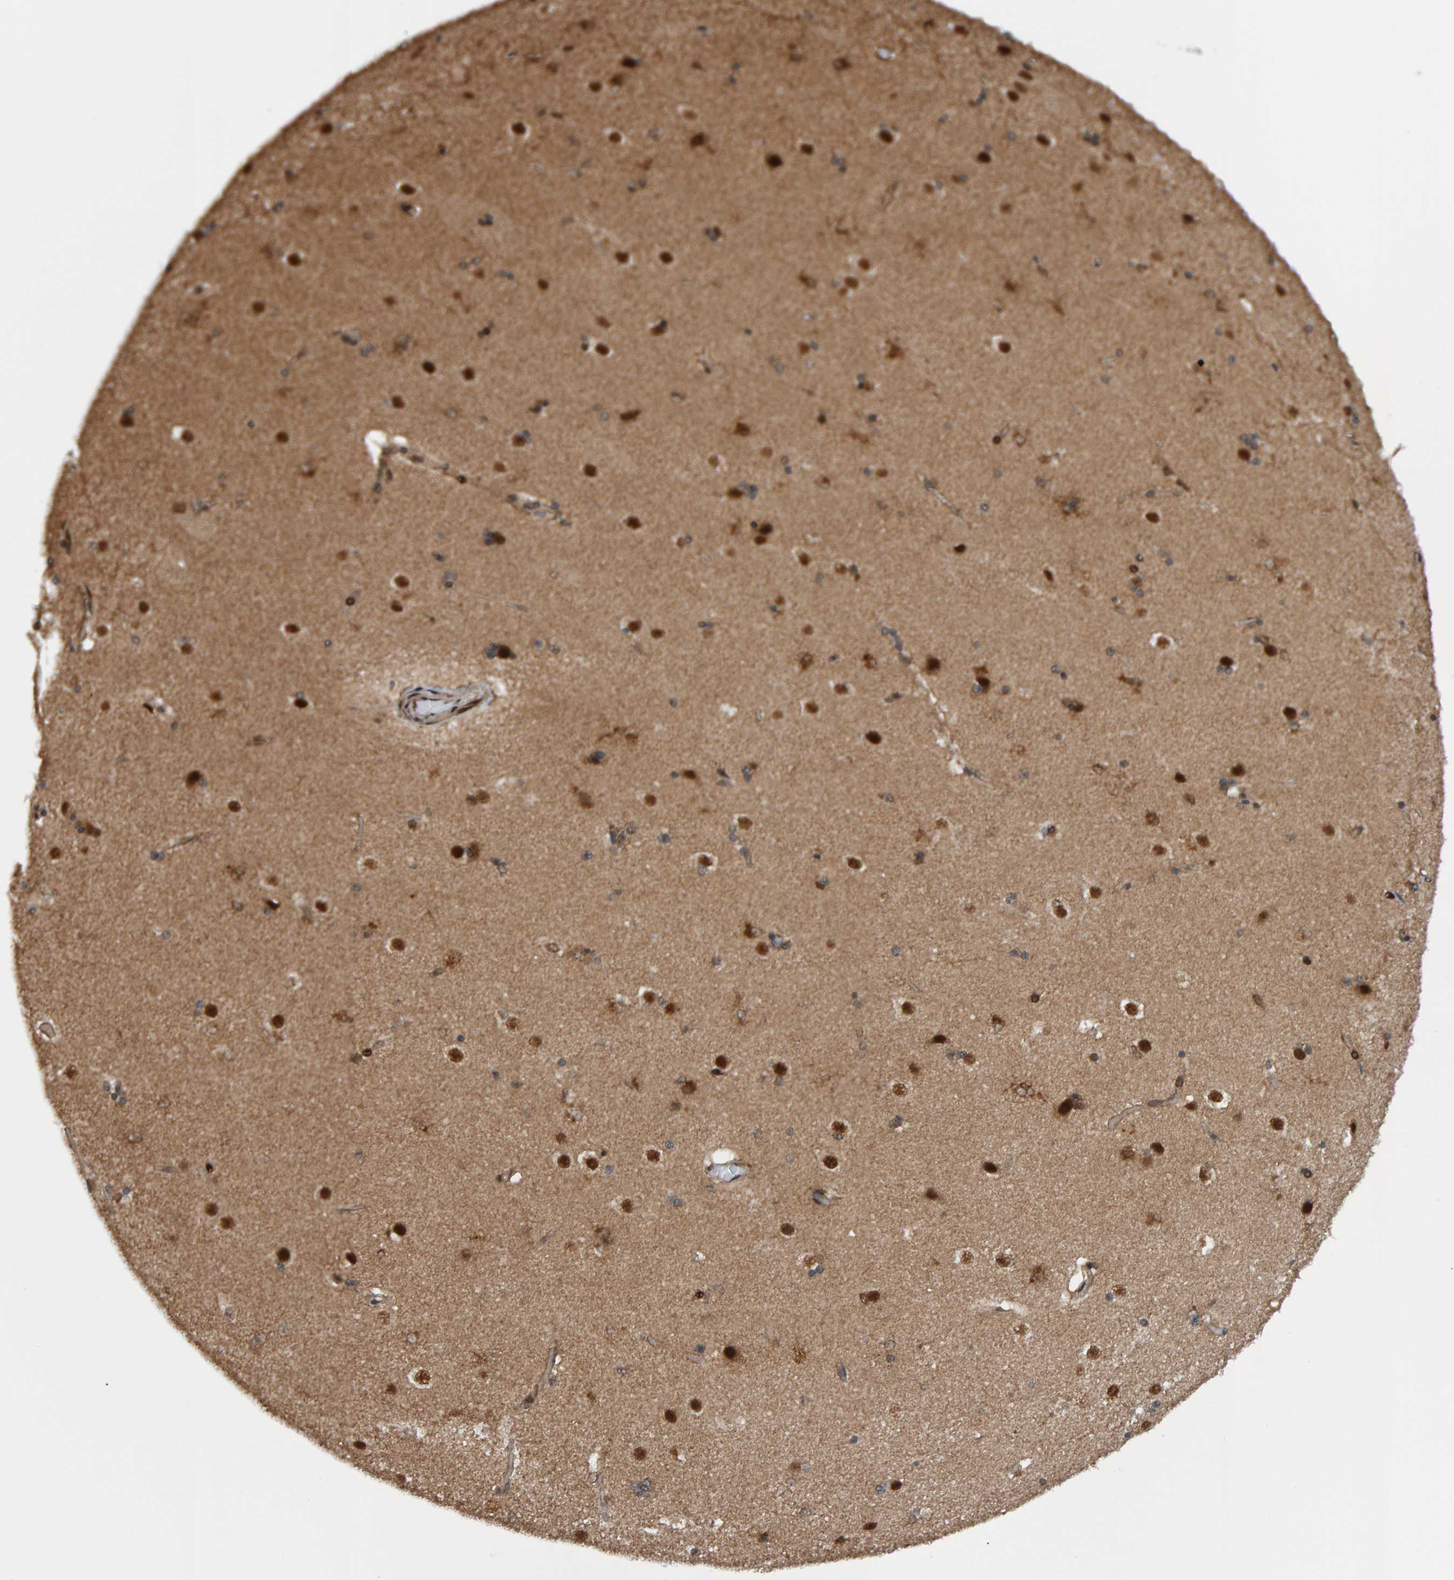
{"staining": {"intensity": "strong", "quantity": "25%-75%", "location": "nuclear"}, "tissue": "caudate", "cell_type": "Glial cells", "image_type": "normal", "snomed": [{"axis": "morphology", "description": "Normal tissue, NOS"}, {"axis": "topography", "description": "Lateral ventricle wall"}], "caption": "Brown immunohistochemical staining in unremarkable human caudate shows strong nuclear positivity in approximately 25%-75% of glial cells. (DAB (3,3'-diaminobenzidine) IHC with brightfield microscopy, high magnification).", "gene": "ZNF366", "patient": {"sex": "female", "age": 19}}